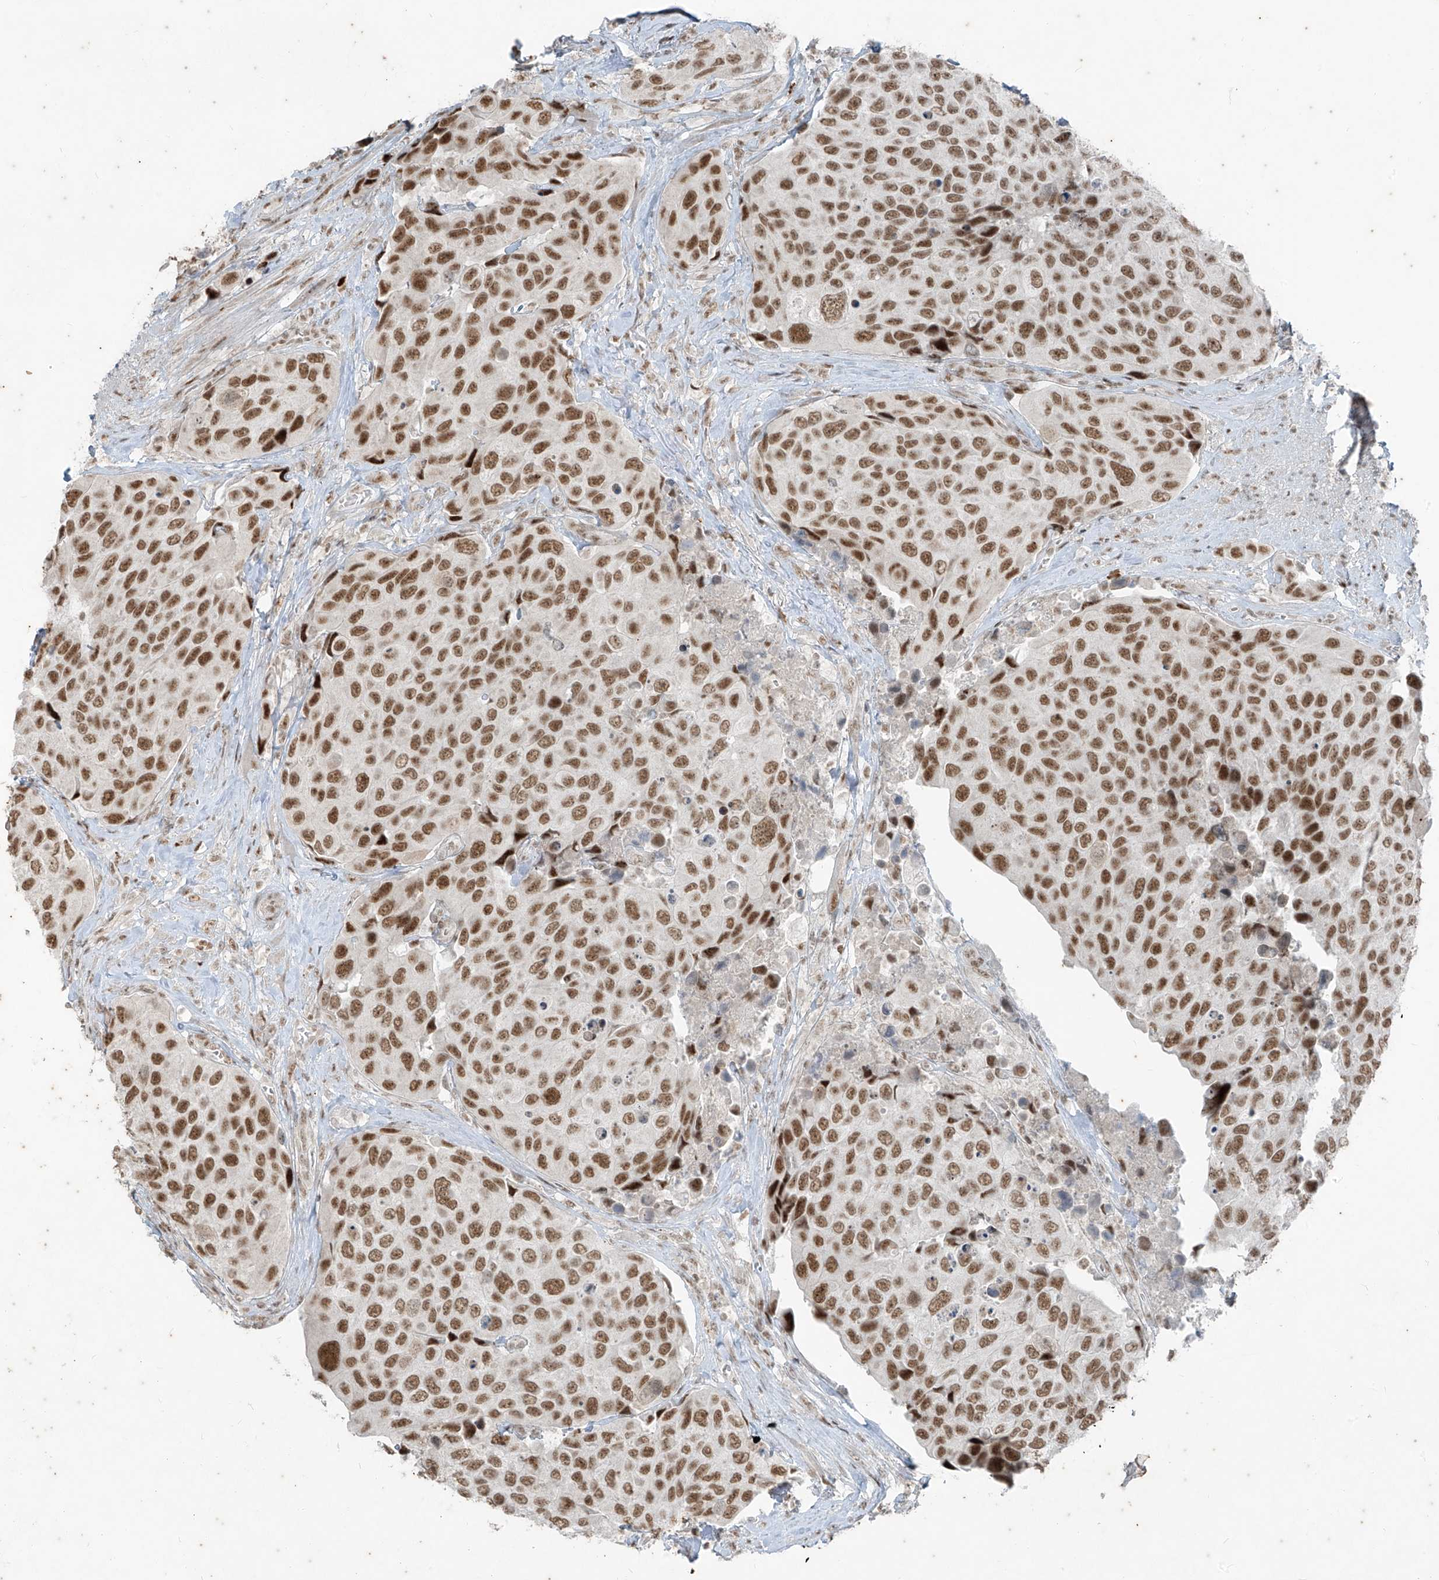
{"staining": {"intensity": "moderate", "quantity": ">75%", "location": "nuclear"}, "tissue": "urothelial cancer", "cell_type": "Tumor cells", "image_type": "cancer", "snomed": [{"axis": "morphology", "description": "Urothelial carcinoma, High grade"}, {"axis": "topography", "description": "Urinary bladder"}], "caption": "Protein expression analysis of human urothelial cancer reveals moderate nuclear expression in approximately >75% of tumor cells. The protein is shown in brown color, while the nuclei are stained blue.", "gene": "ZNF354B", "patient": {"sex": "male", "age": 74}}